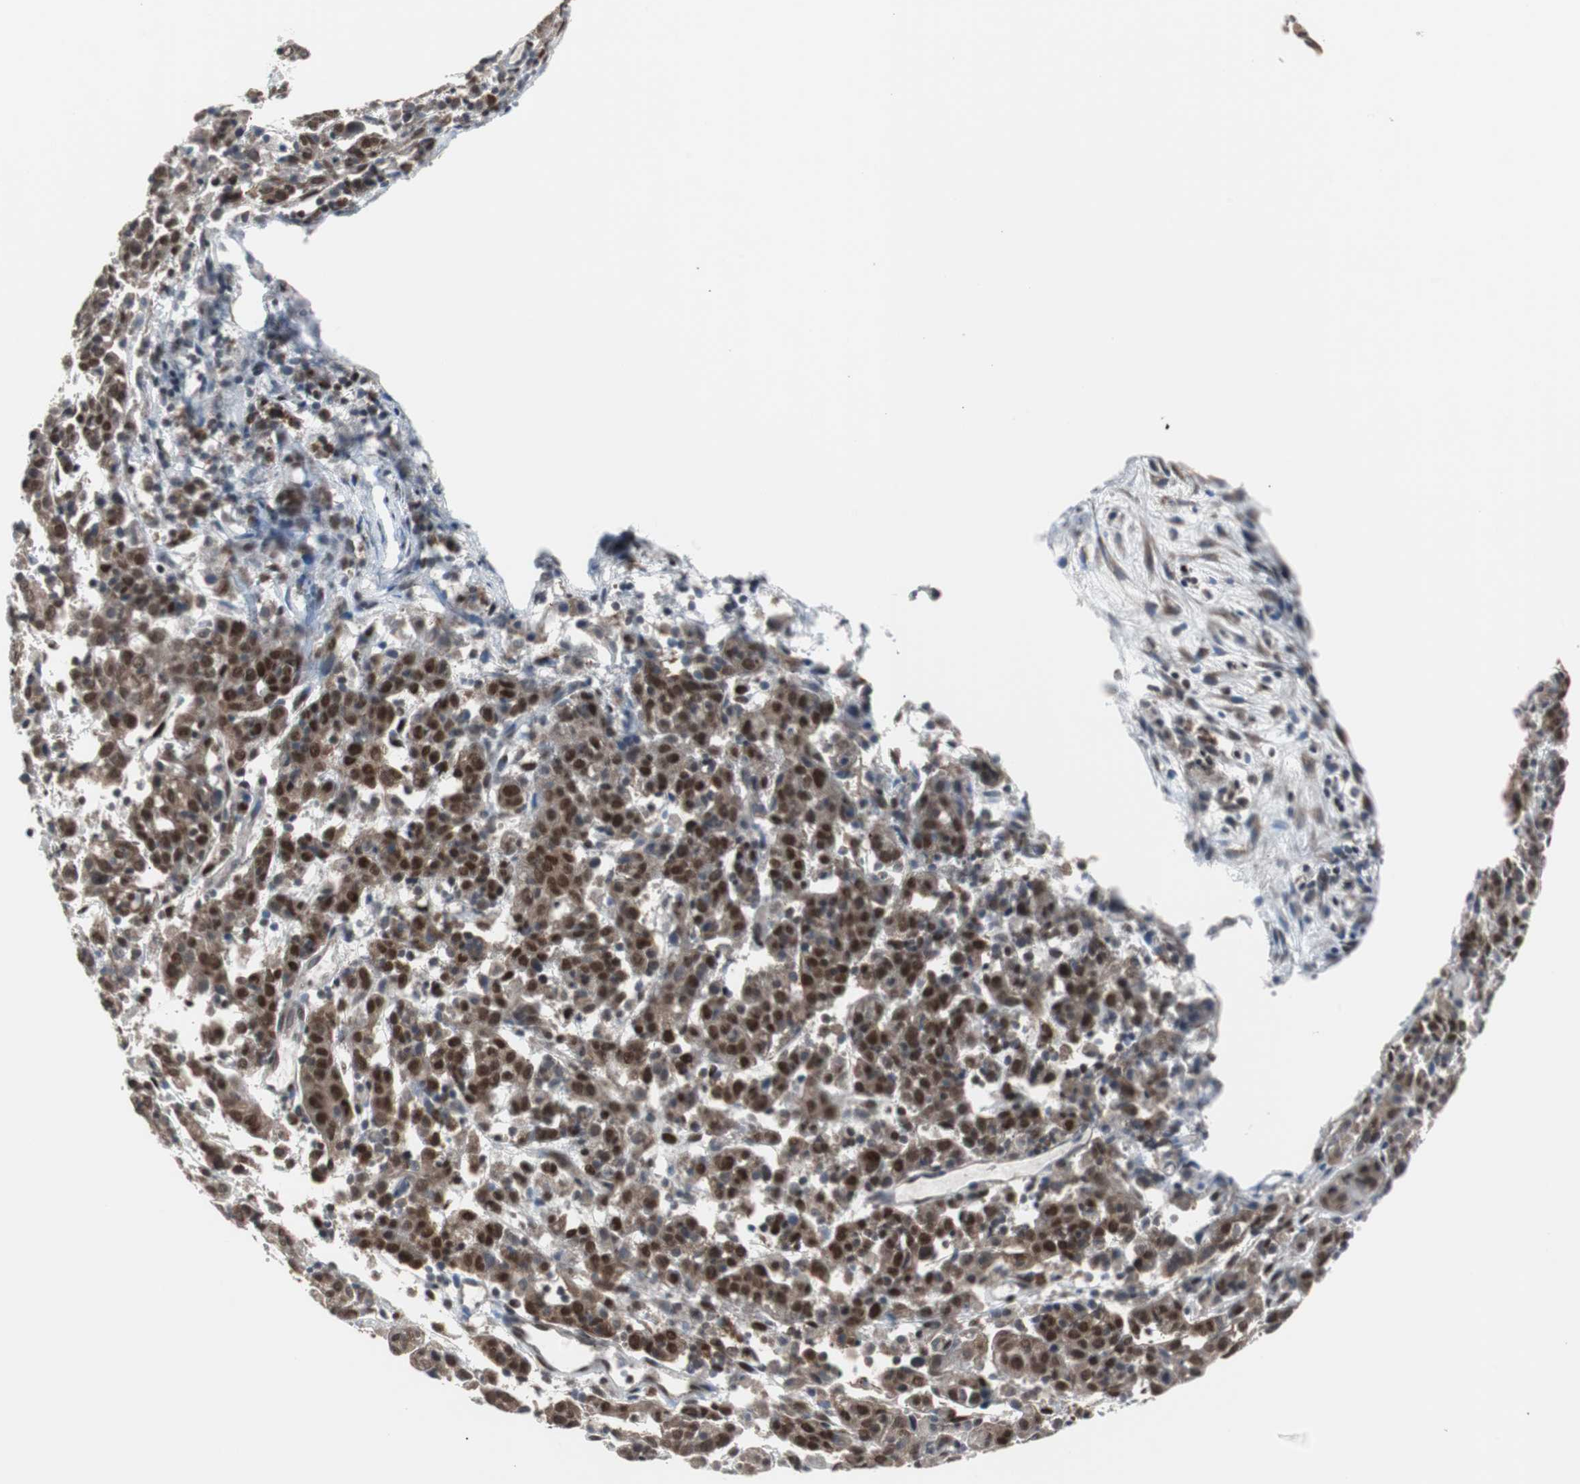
{"staining": {"intensity": "strong", "quantity": ">75%", "location": "cytoplasmic/membranous,nuclear"}, "tissue": "cervical cancer", "cell_type": "Tumor cells", "image_type": "cancer", "snomed": [{"axis": "morphology", "description": "Normal tissue, NOS"}, {"axis": "morphology", "description": "Squamous cell carcinoma, NOS"}, {"axis": "topography", "description": "Cervix"}], "caption": "Immunohistochemical staining of cervical cancer reveals strong cytoplasmic/membranous and nuclear protein expression in about >75% of tumor cells.", "gene": "ZHX2", "patient": {"sex": "female", "age": 67}}